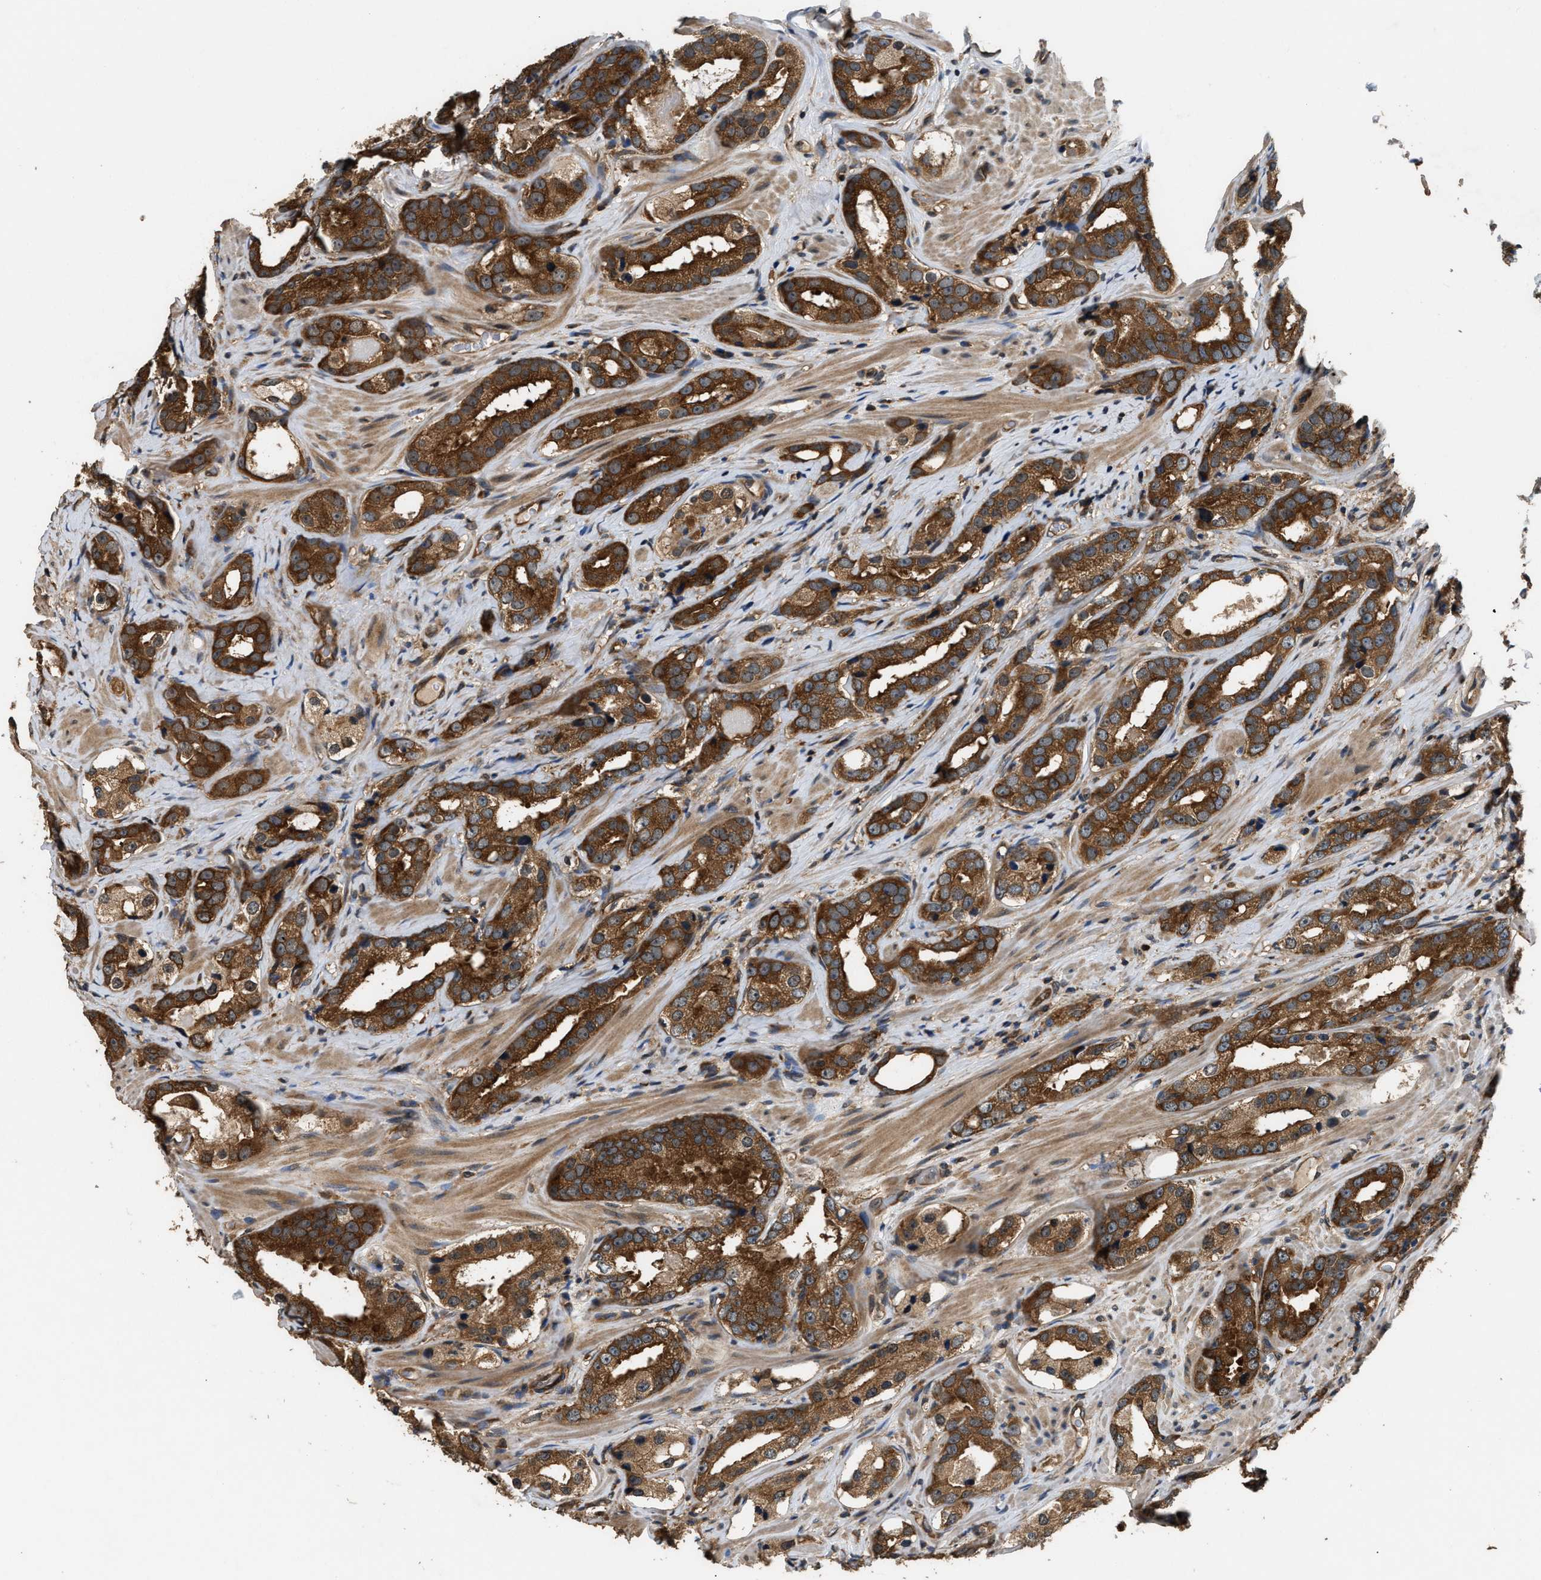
{"staining": {"intensity": "strong", "quantity": ">75%", "location": "cytoplasmic/membranous"}, "tissue": "prostate cancer", "cell_type": "Tumor cells", "image_type": "cancer", "snomed": [{"axis": "morphology", "description": "Adenocarcinoma, High grade"}, {"axis": "topography", "description": "Prostate"}], "caption": "Protein positivity by immunohistochemistry (IHC) displays strong cytoplasmic/membranous positivity in approximately >75% of tumor cells in prostate cancer (high-grade adenocarcinoma). The protein of interest is shown in brown color, while the nuclei are stained blue.", "gene": "DNAJC2", "patient": {"sex": "male", "age": 63}}